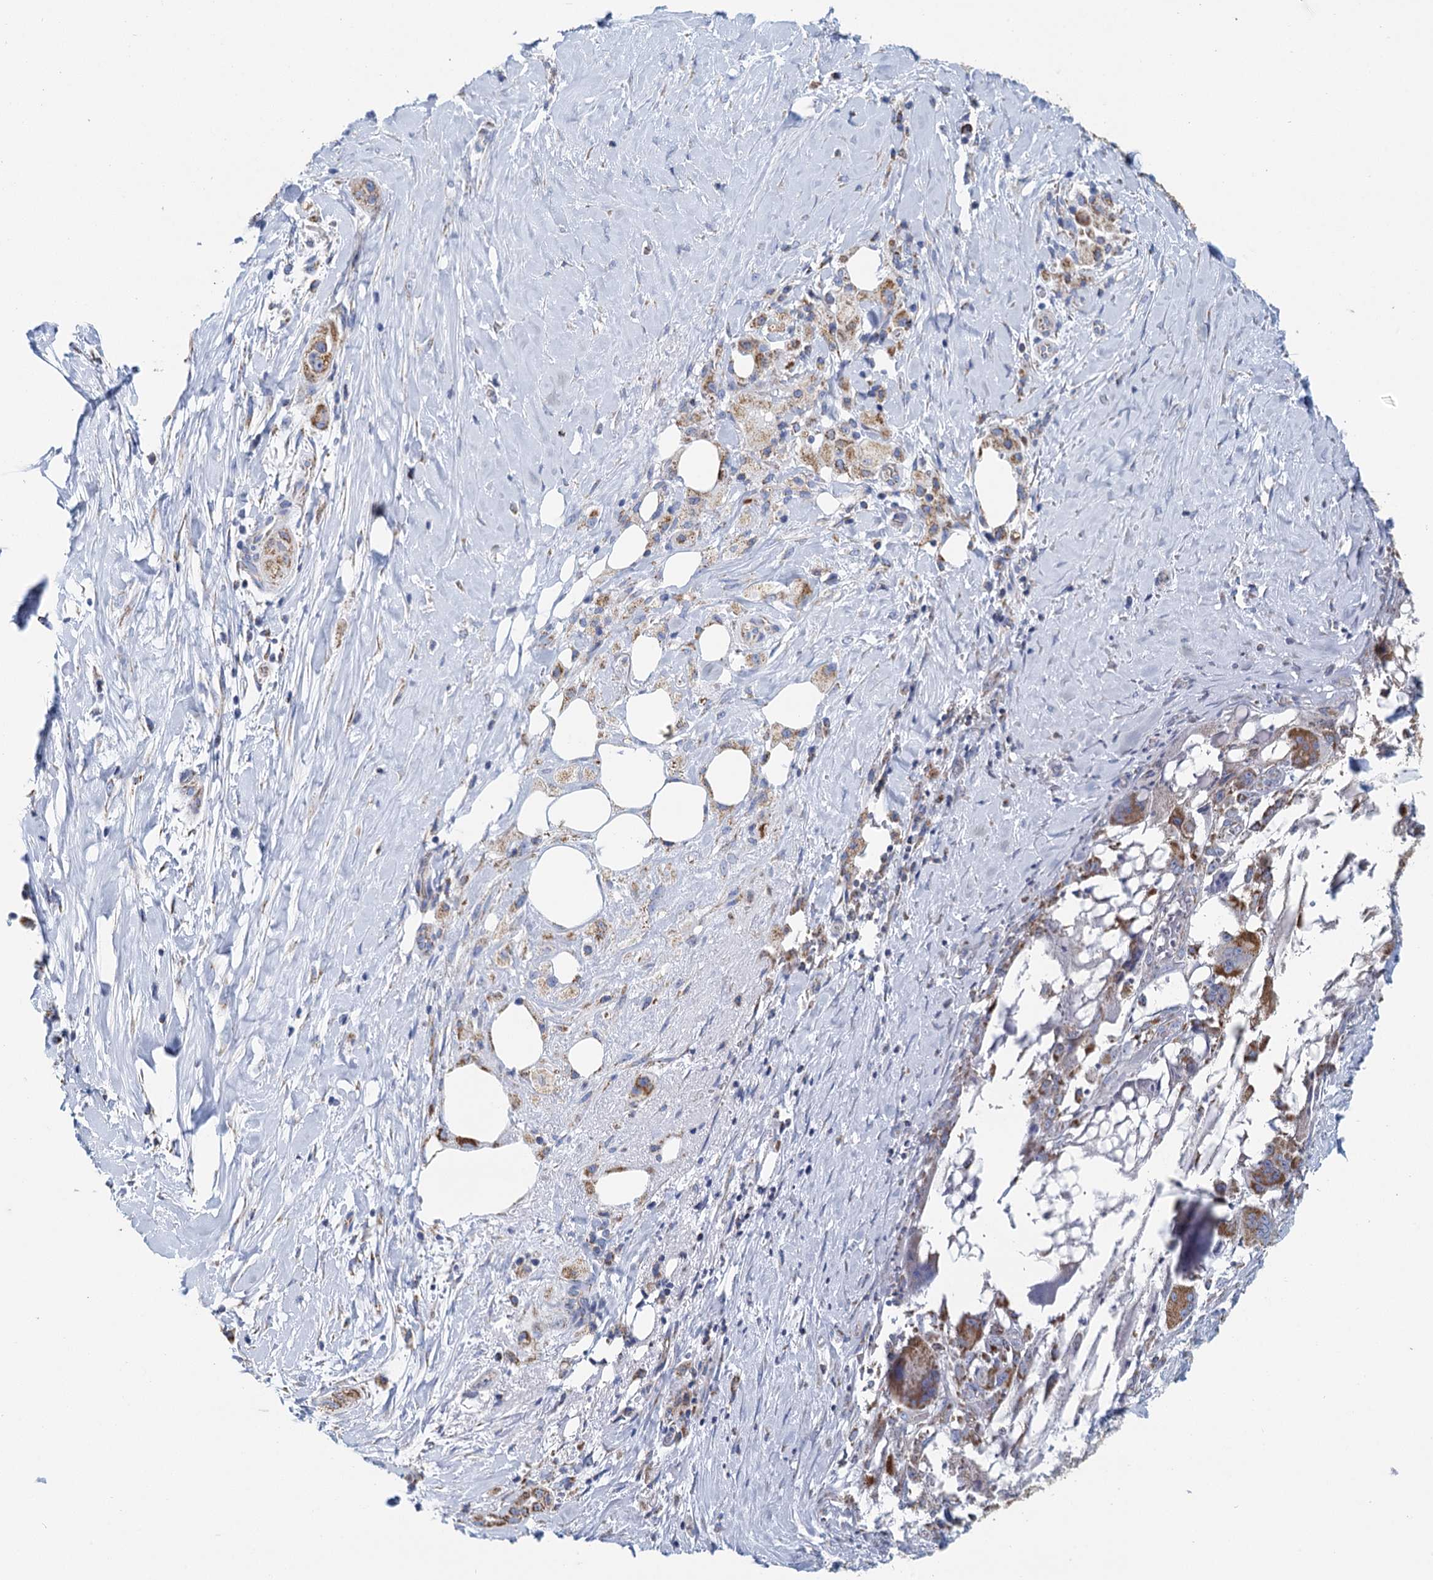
{"staining": {"intensity": "moderate", "quantity": ">75%", "location": "cytoplasmic/membranous"}, "tissue": "pancreatic cancer", "cell_type": "Tumor cells", "image_type": "cancer", "snomed": [{"axis": "morphology", "description": "Adenocarcinoma, NOS"}, {"axis": "topography", "description": "Pancreas"}], "caption": "An immunohistochemistry photomicrograph of tumor tissue is shown. Protein staining in brown labels moderate cytoplasmic/membranous positivity in pancreatic cancer within tumor cells.", "gene": "CCP110", "patient": {"sex": "male", "age": 58}}